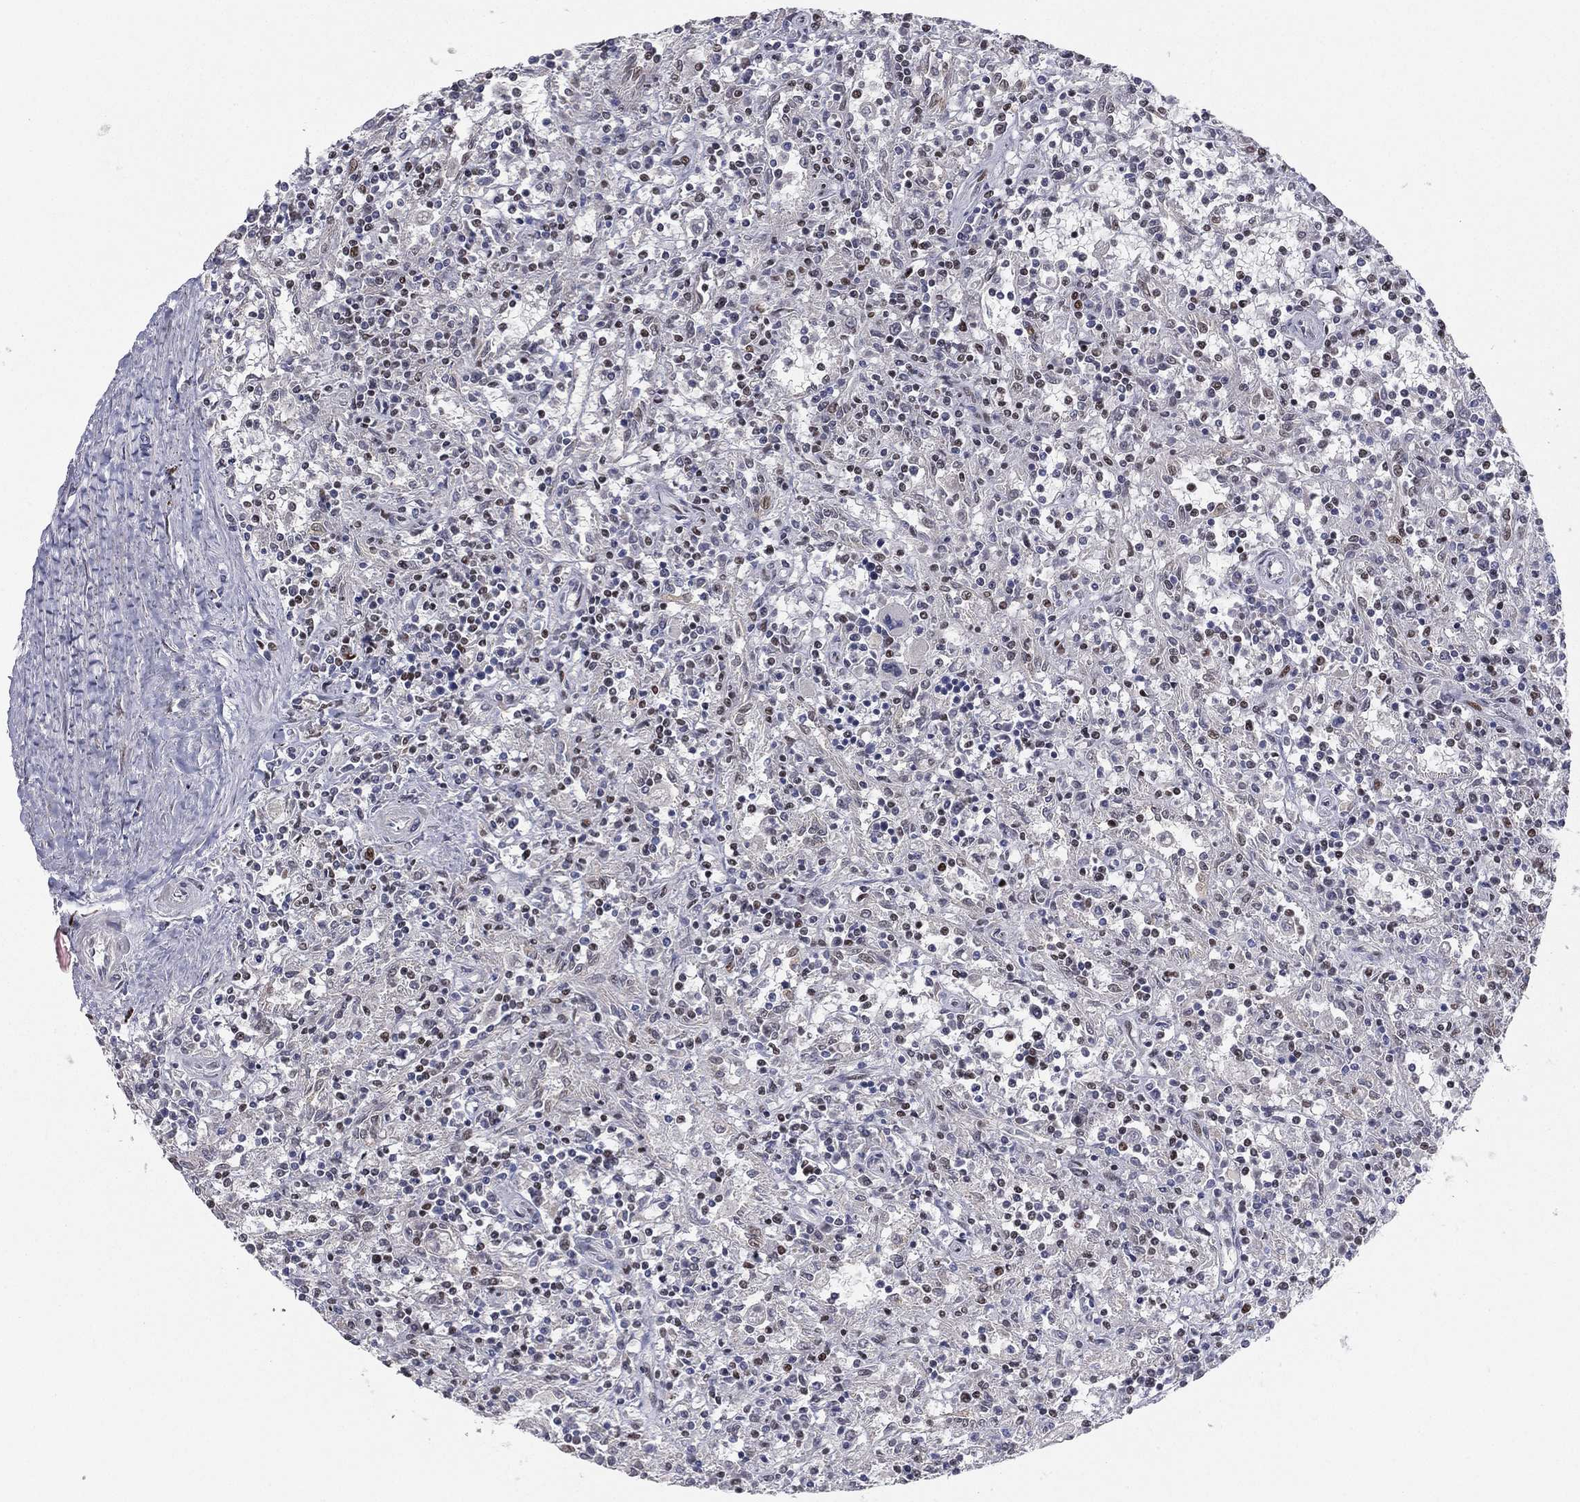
{"staining": {"intensity": "moderate", "quantity": "25%-75%", "location": "nuclear"}, "tissue": "lymphoma", "cell_type": "Tumor cells", "image_type": "cancer", "snomed": [{"axis": "morphology", "description": "Malignant lymphoma, non-Hodgkin's type, Low grade"}, {"axis": "topography", "description": "Spleen"}], "caption": "A high-resolution image shows IHC staining of lymphoma, which shows moderate nuclear expression in approximately 25%-75% of tumor cells.", "gene": "RTF1", "patient": {"sex": "male", "age": 62}}